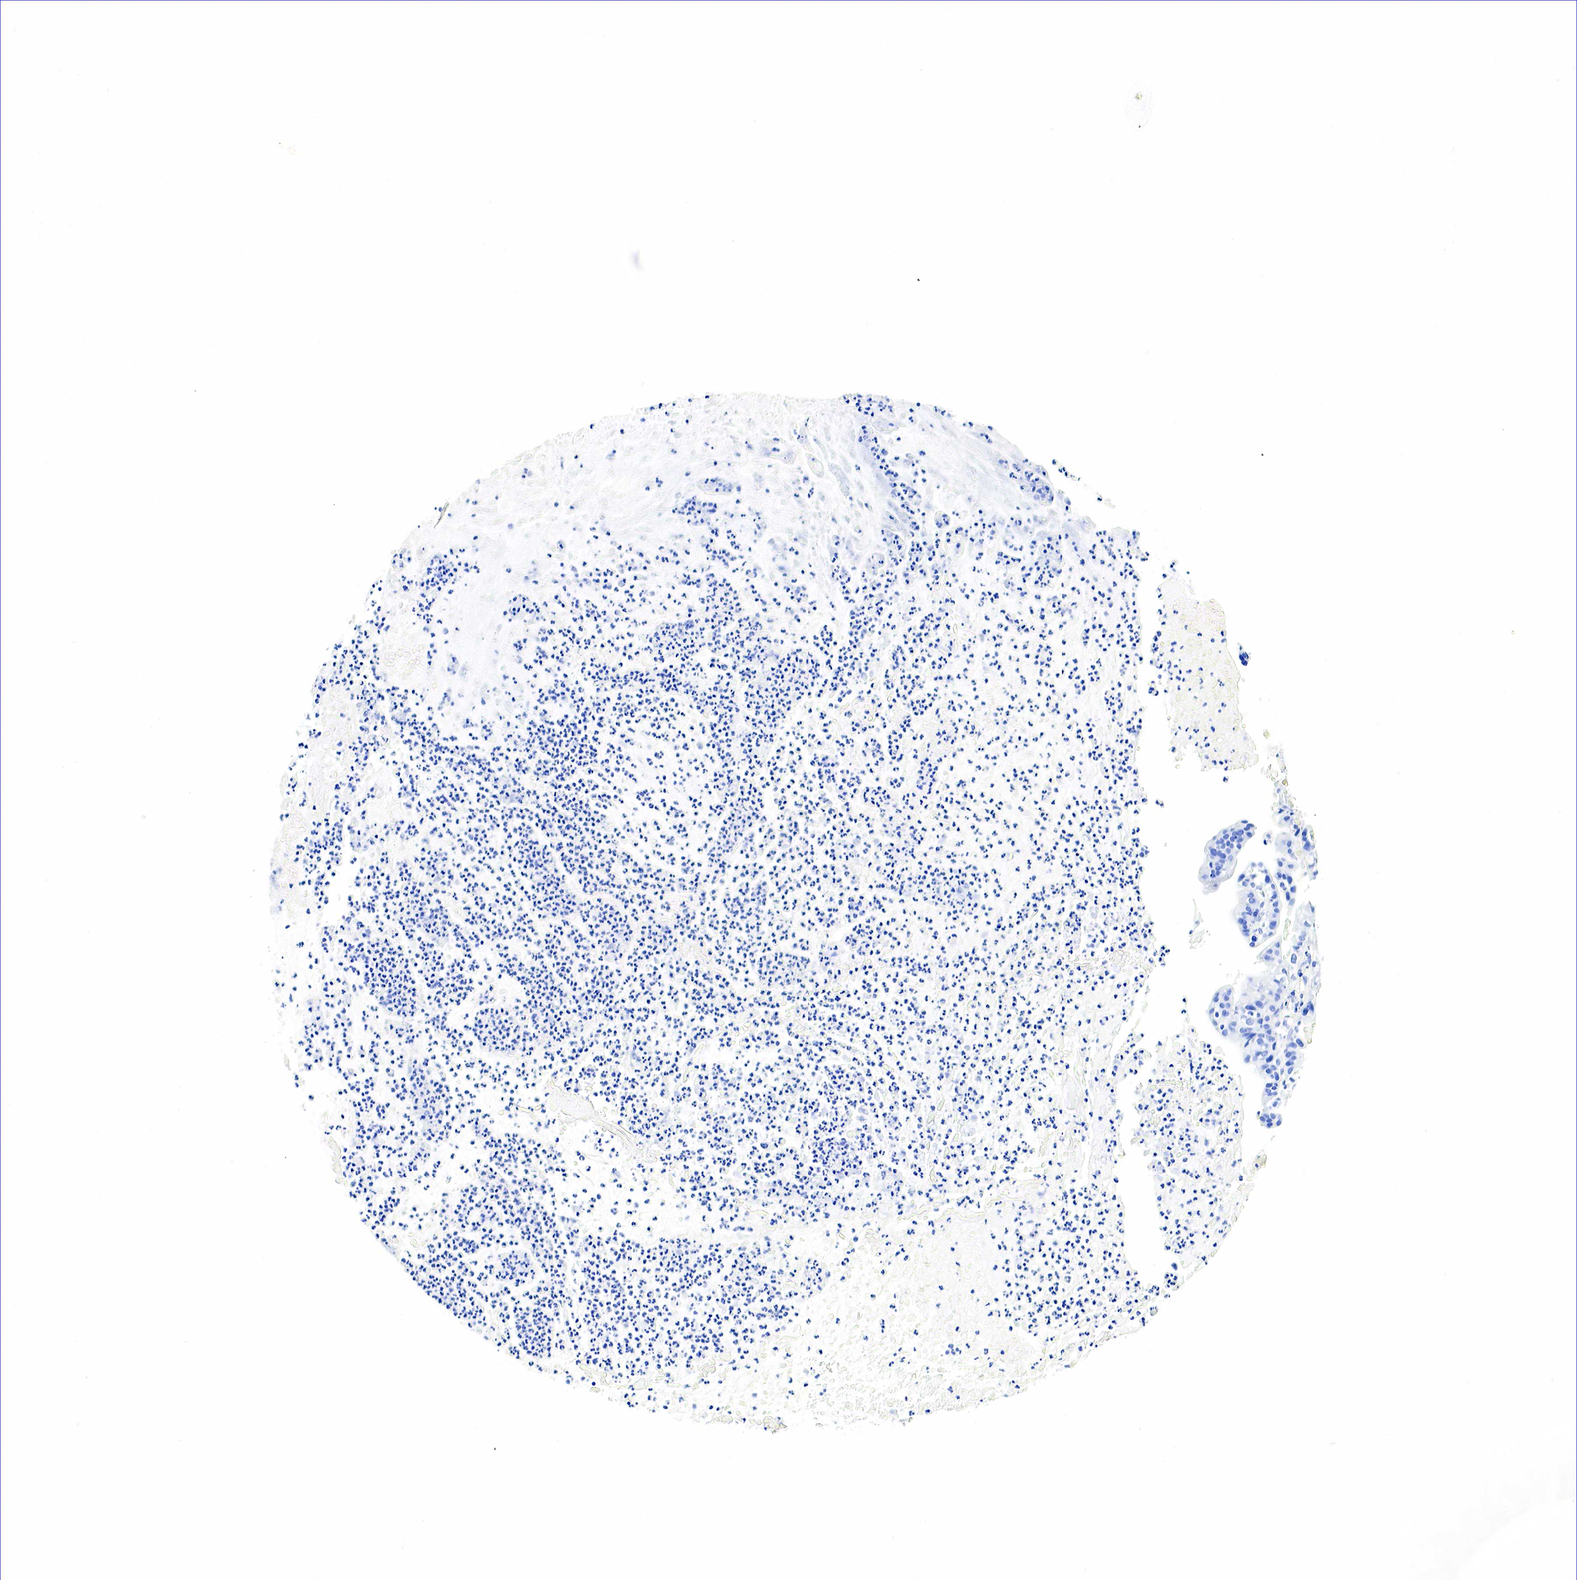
{"staining": {"intensity": "negative", "quantity": "none", "location": "none"}, "tissue": "cervical cancer", "cell_type": "Tumor cells", "image_type": "cancer", "snomed": [{"axis": "morphology", "description": "Adenocarcinoma, NOS"}, {"axis": "topography", "description": "Cervix"}], "caption": "Adenocarcinoma (cervical) was stained to show a protein in brown. There is no significant expression in tumor cells.", "gene": "GAST", "patient": {"sex": "female", "age": 41}}